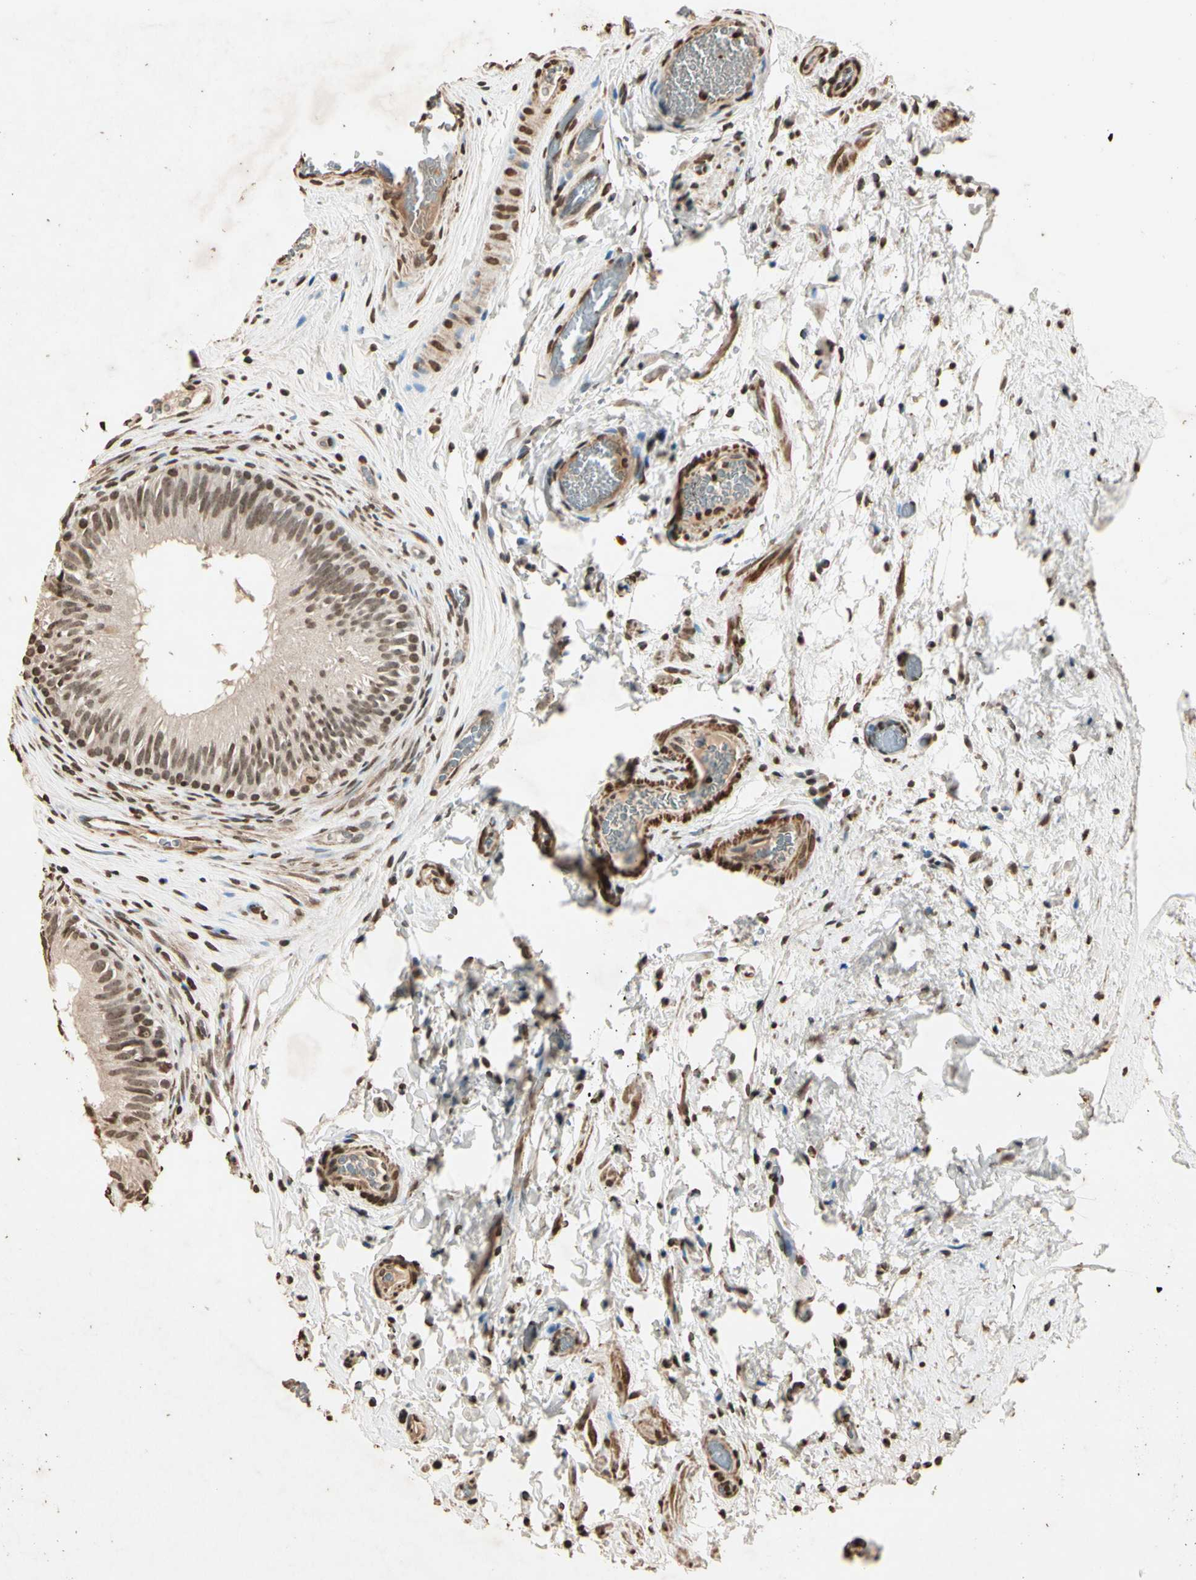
{"staining": {"intensity": "weak", "quantity": "25%-75%", "location": "cytoplasmic/membranous,nuclear"}, "tissue": "epididymis", "cell_type": "Glandular cells", "image_type": "normal", "snomed": [{"axis": "morphology", "description": "Normal tissue, NOS"}, {"axis": "topography", "description": "Epididymis"}], "caption": "DAB (3,3'-diaminobenzidine) immunohistochemical staining of normal human epididymis demonstrates weak cytoplasmic/membranous,nuclear protein staining in approximately 25%-75% of glandular cells. The protein of interest is stained brown, and the nuclei are stained in blue (DAB (3,3'-diaminobenzidine) IHC with brightfield microscopy, high magnification).", "gene": "TOP1", "patient": {"sex": "male", "age": 36}}